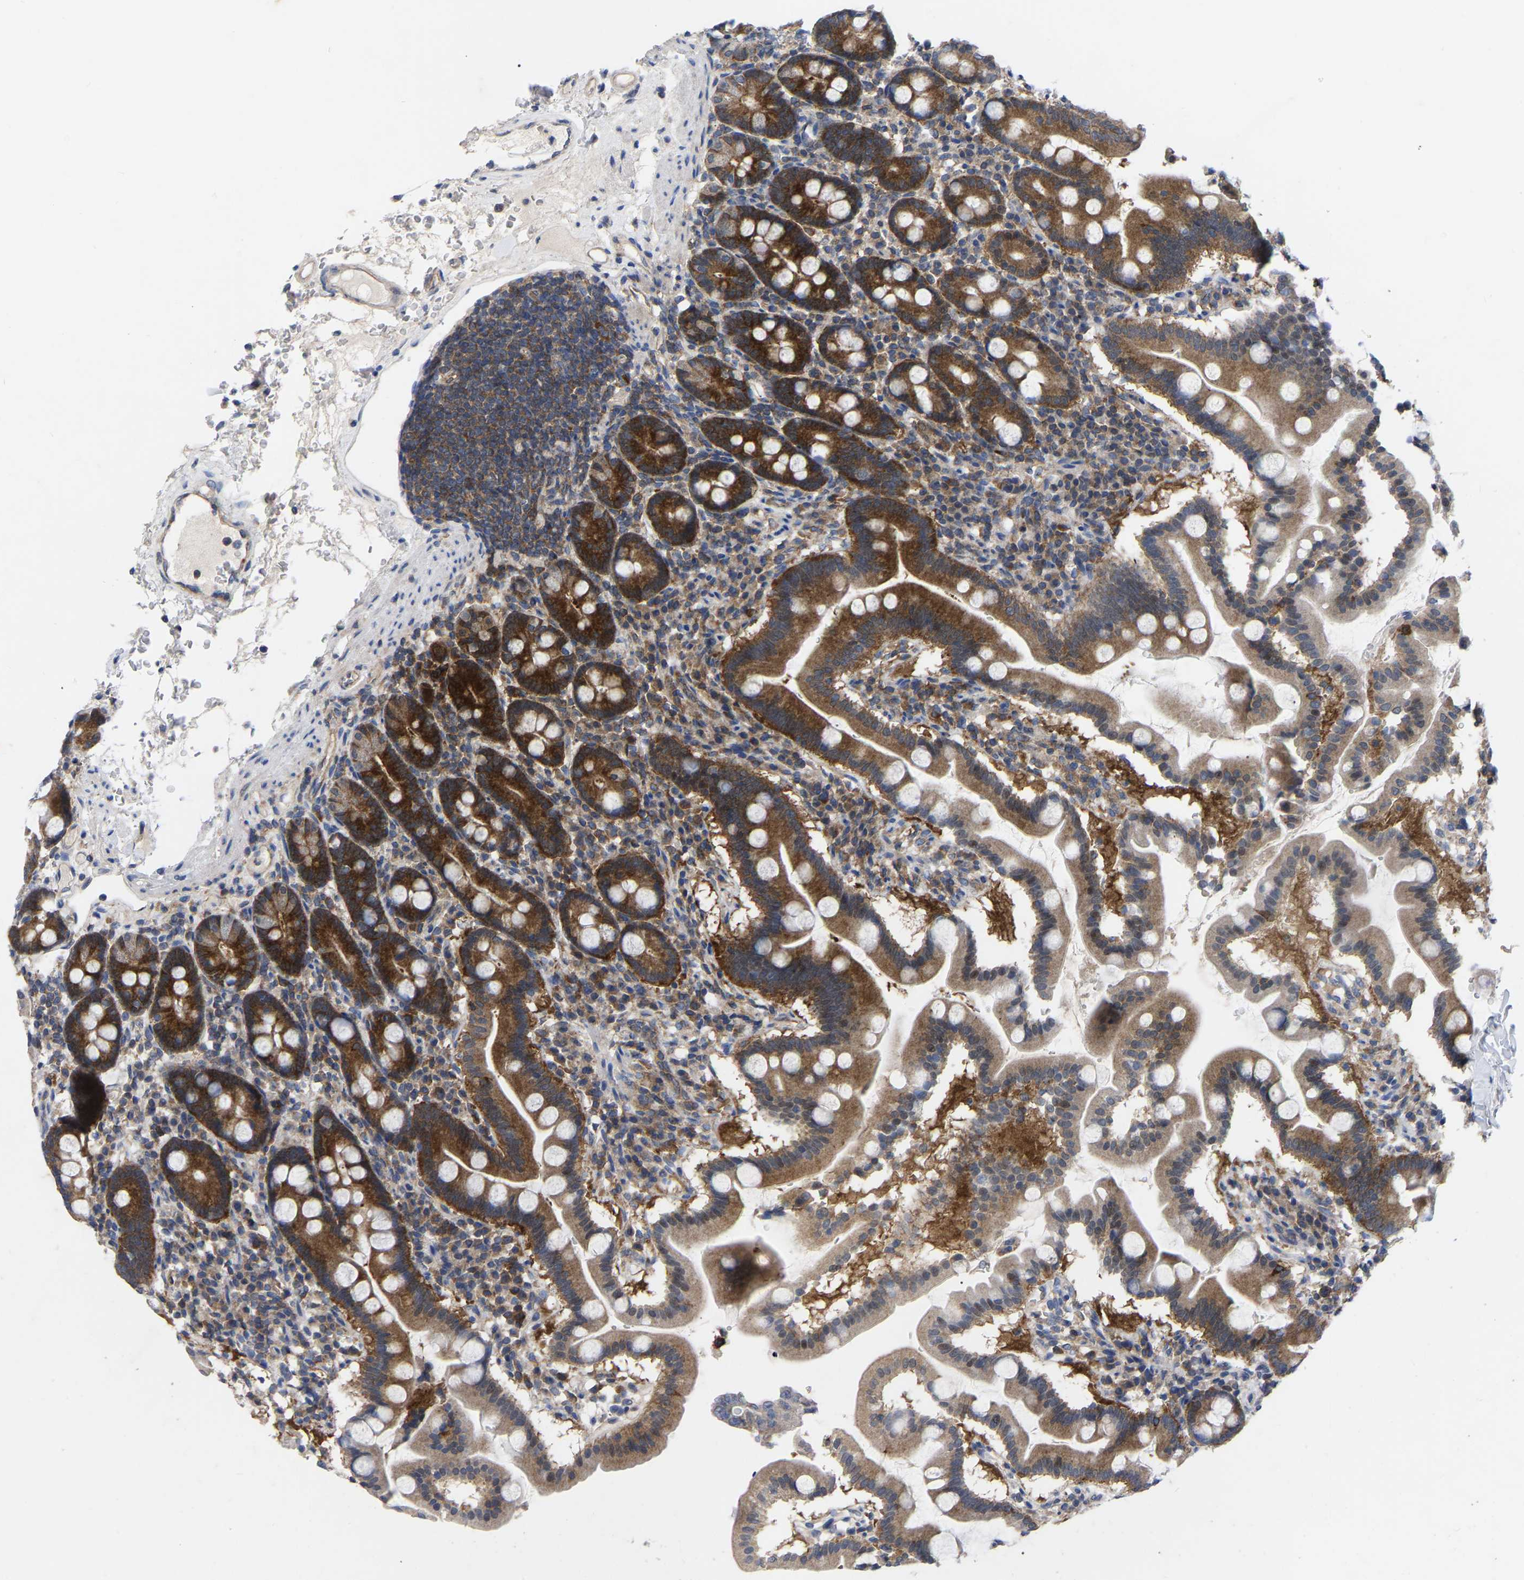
{"staining": {"intensity": "strong", "quantity": ">75%", "location": "cytoplasmic/membranous"}, "tissue": "duodenum", "cell_type": "Glandular cells", "image_type": "normal", "snomed": [{"axis": "morphology", "description": "Normal tissue, NOS"}, {"axis": "topography", "description": "Duodenum"}], "caption": "About >75% of glandular cells in benign duodenum show strong cytoplasmic/membranous protein expression as visualized by brown immunohistochemical staining.", "gene": "TCP1", "patient": {"sex": "male", "age": 50}}